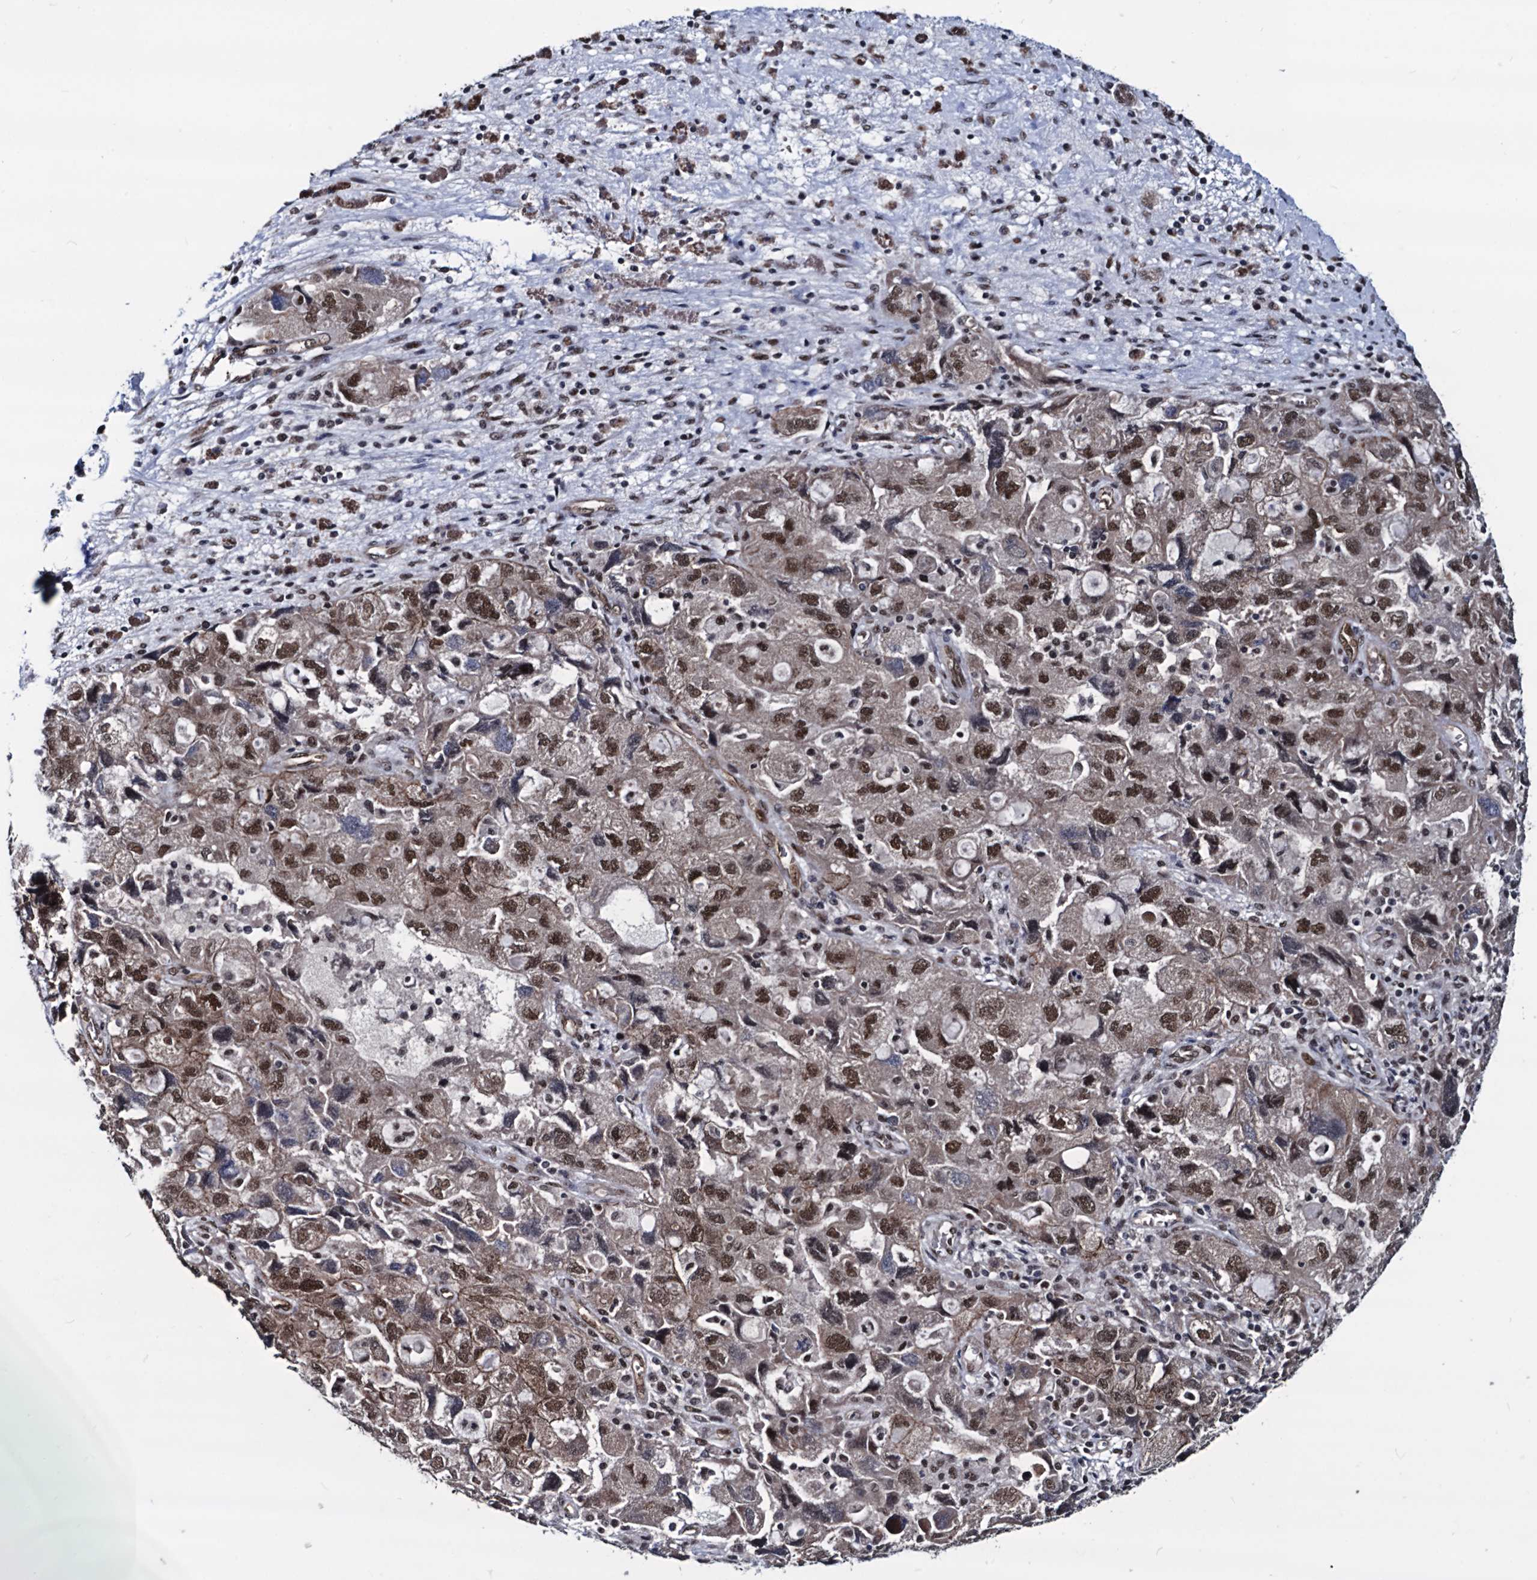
{"staining": {"intensity": "moderate", "quantity": ">75%", "location": "nuclear"}, "tissue": "ovarian cancer", "cell_type": "Tumor cells", "image_type": "cancer", "snomed": [{"axis": "morphology", "description": "Carcinoma, NOS"}, {"axis": "morphology", "description": "Cystadenocarcinoma, serous, NOS"}, {"axis": "topography", "description": "Ovary"}], "caption": "Ovarian cancer stained for a protein reveals moderate nuclear positivity in tumor cells. The protein is stained brown, and the nuclei are stained in blue (DAB IHC with brightfield microscopy, high magnification).", "gene": "GALNT11", "patient": {"sex": "female", "age": 69}}